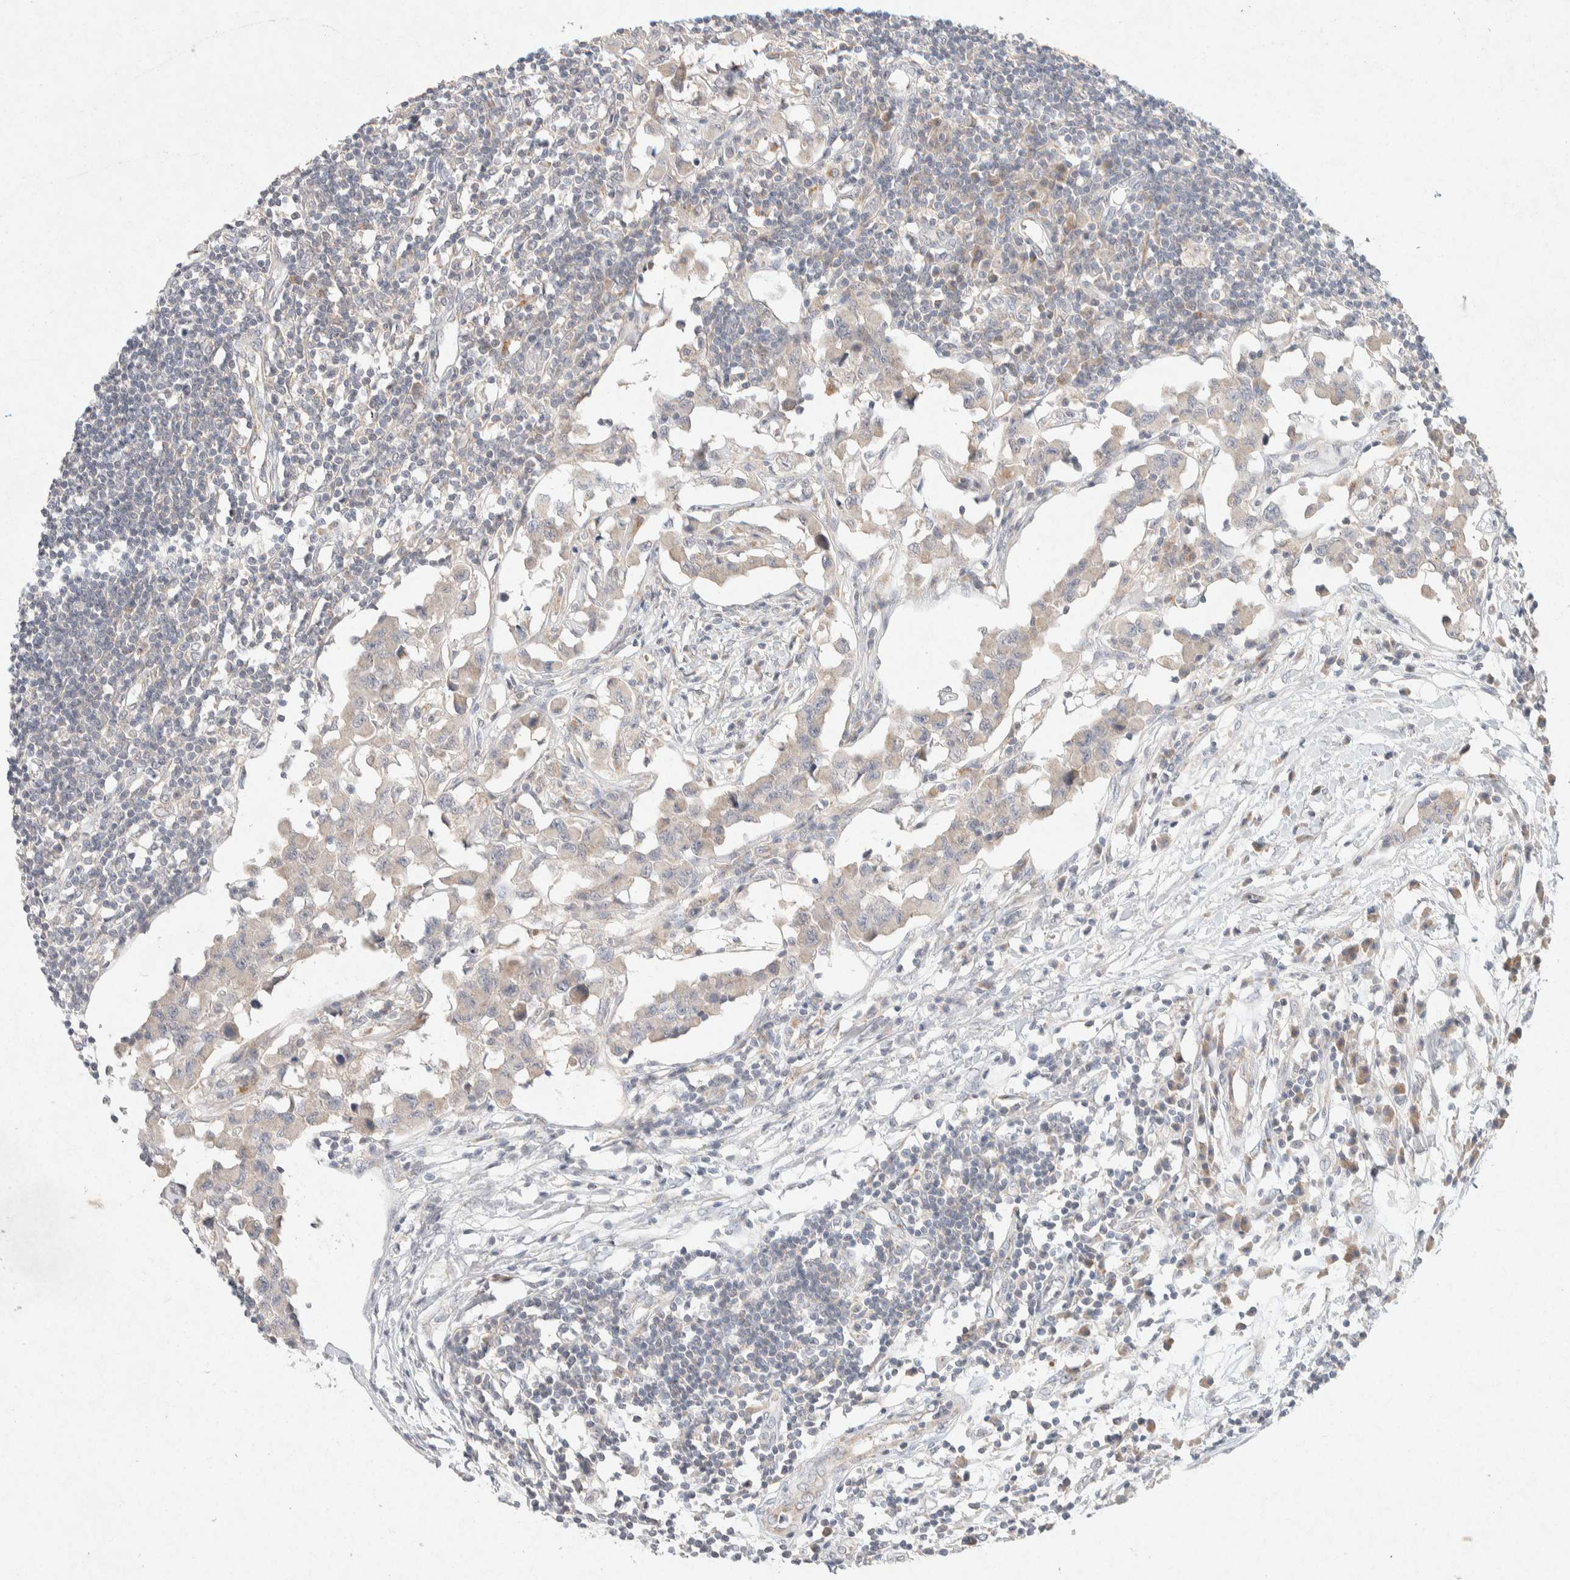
{"staining": {"intensity": "negative", "quantity": "none", "location": "none"}, "tissue": "lymph node", "cell_type": "Germinal center cells", "image_type": "normal", "snomed": [{"axis": "morphology", "description": "Normal tissue, NOS"}, {"axis": "morphology", "description": "Malignant melanoma, Metastatic site"}, {"axis": "topography", "description": "Lymph node"}], "caption": "Immunohistochemistry image of normal lymph node: lymph node stained with DAB (3,3'-diaminobenzidine) demonstrates no significant protein positivity in germinal center cells. Brightfield microscopy of IHC stained with DAB (brown) and hematoxylin (blue), captured at high magnification.", "gene": "GNAI1", "patient": {"sex": "male", "age": 41}}